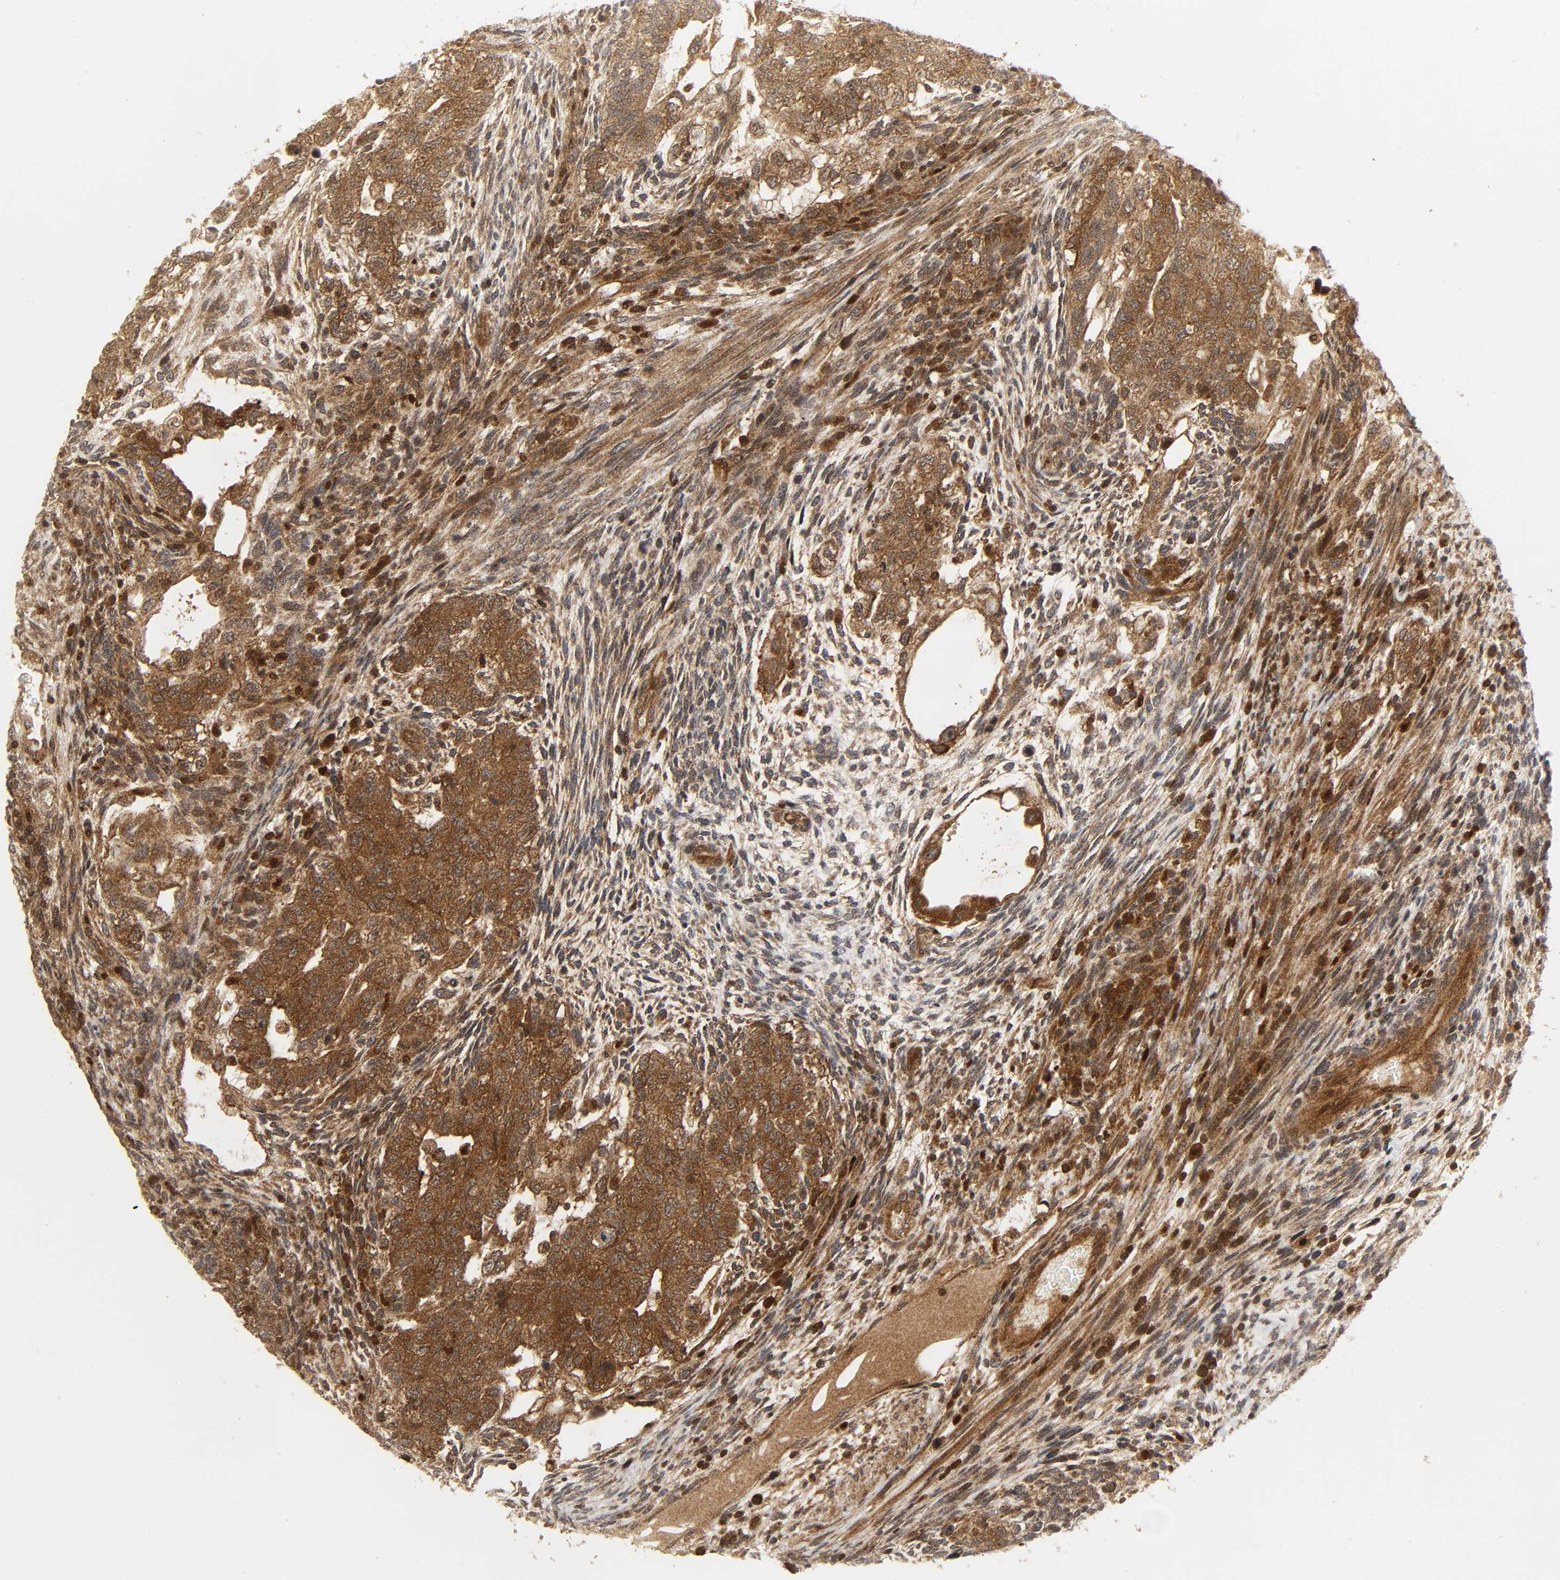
{"staining": {"intensity": "strong", "quantity": ">75%", "location": "cytoplasmic/membranous"}, "tissue": "testis cancer", "cell_type": "Tumor cells", "image_type": "cancer", "snomed": [{"axis": "morphology", "description": "Normal tissue, NOS"}, {"axis": "morphology", "description": "Carcinoma, Embryonal, NOS"}, {"axis": "topography", "description": "Testis"}], "caption": "Embryonal carcinoma (testis) was stained to show a protein in brown. There is high levels of strong cytoplasmic/membranous staining in approximately >75% of tumor cells.", "gene": "CHUK", "patient": {"sex": "male", "age": 36}}